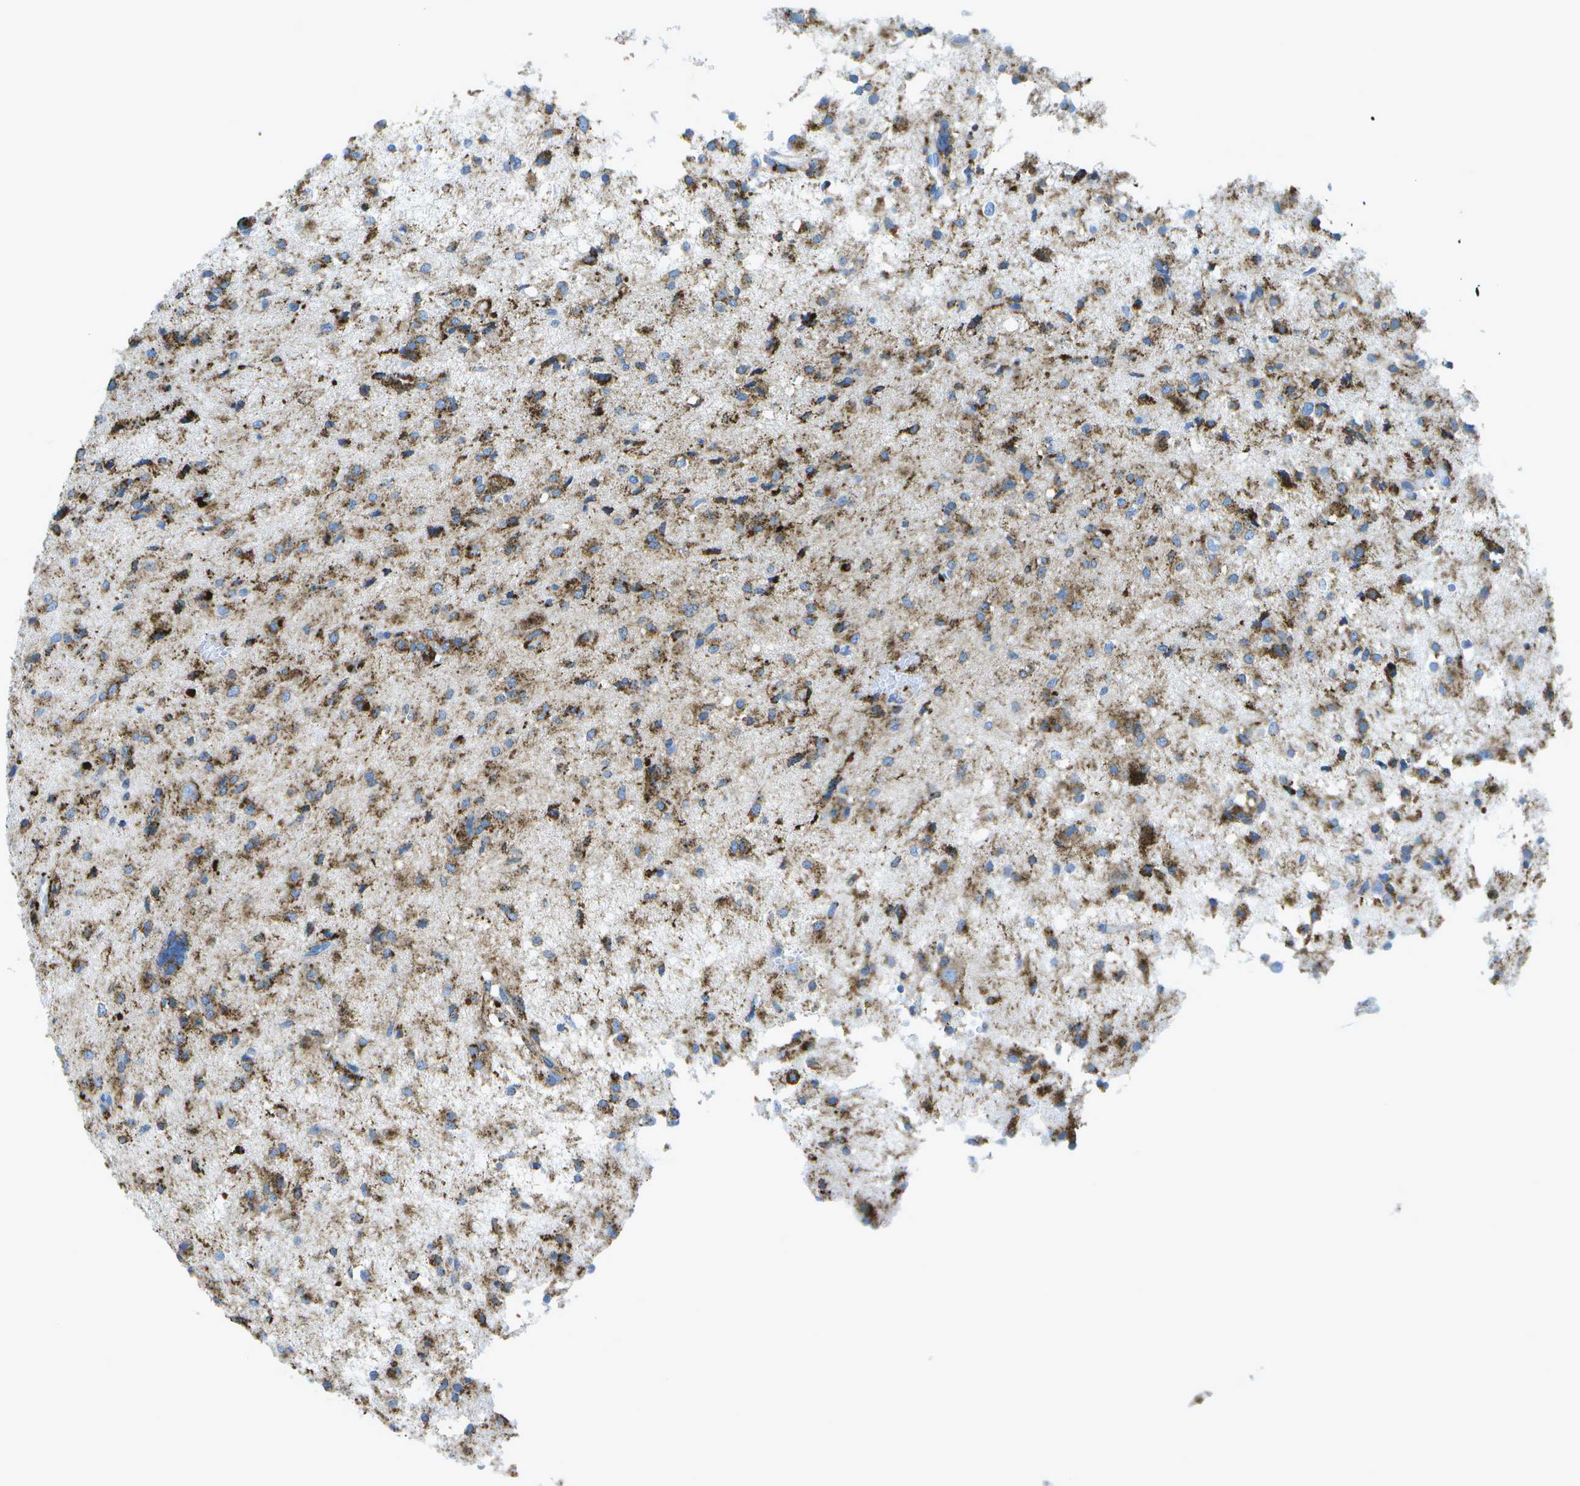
{"staining": {"intensity": "moderate", "quantity": ">75%", "location": "cytoplasmic/membranous"}, "tissue": "glioma", "cell_type": "Tumor cells", "image_type": "cancer", "snomed": [{"axis": "morphology", "description": "Glioma, malignant, High grade"}, {"axis": "topography", "description": "Brain"}], "caption": "Immunohistochemical staining of glioma displays moderate cytoplasmic/membranous protein positivity in approximately >75% of tumor cells.", "gene": "PRCP", "patient": {"sex": "female", "age": 59}}